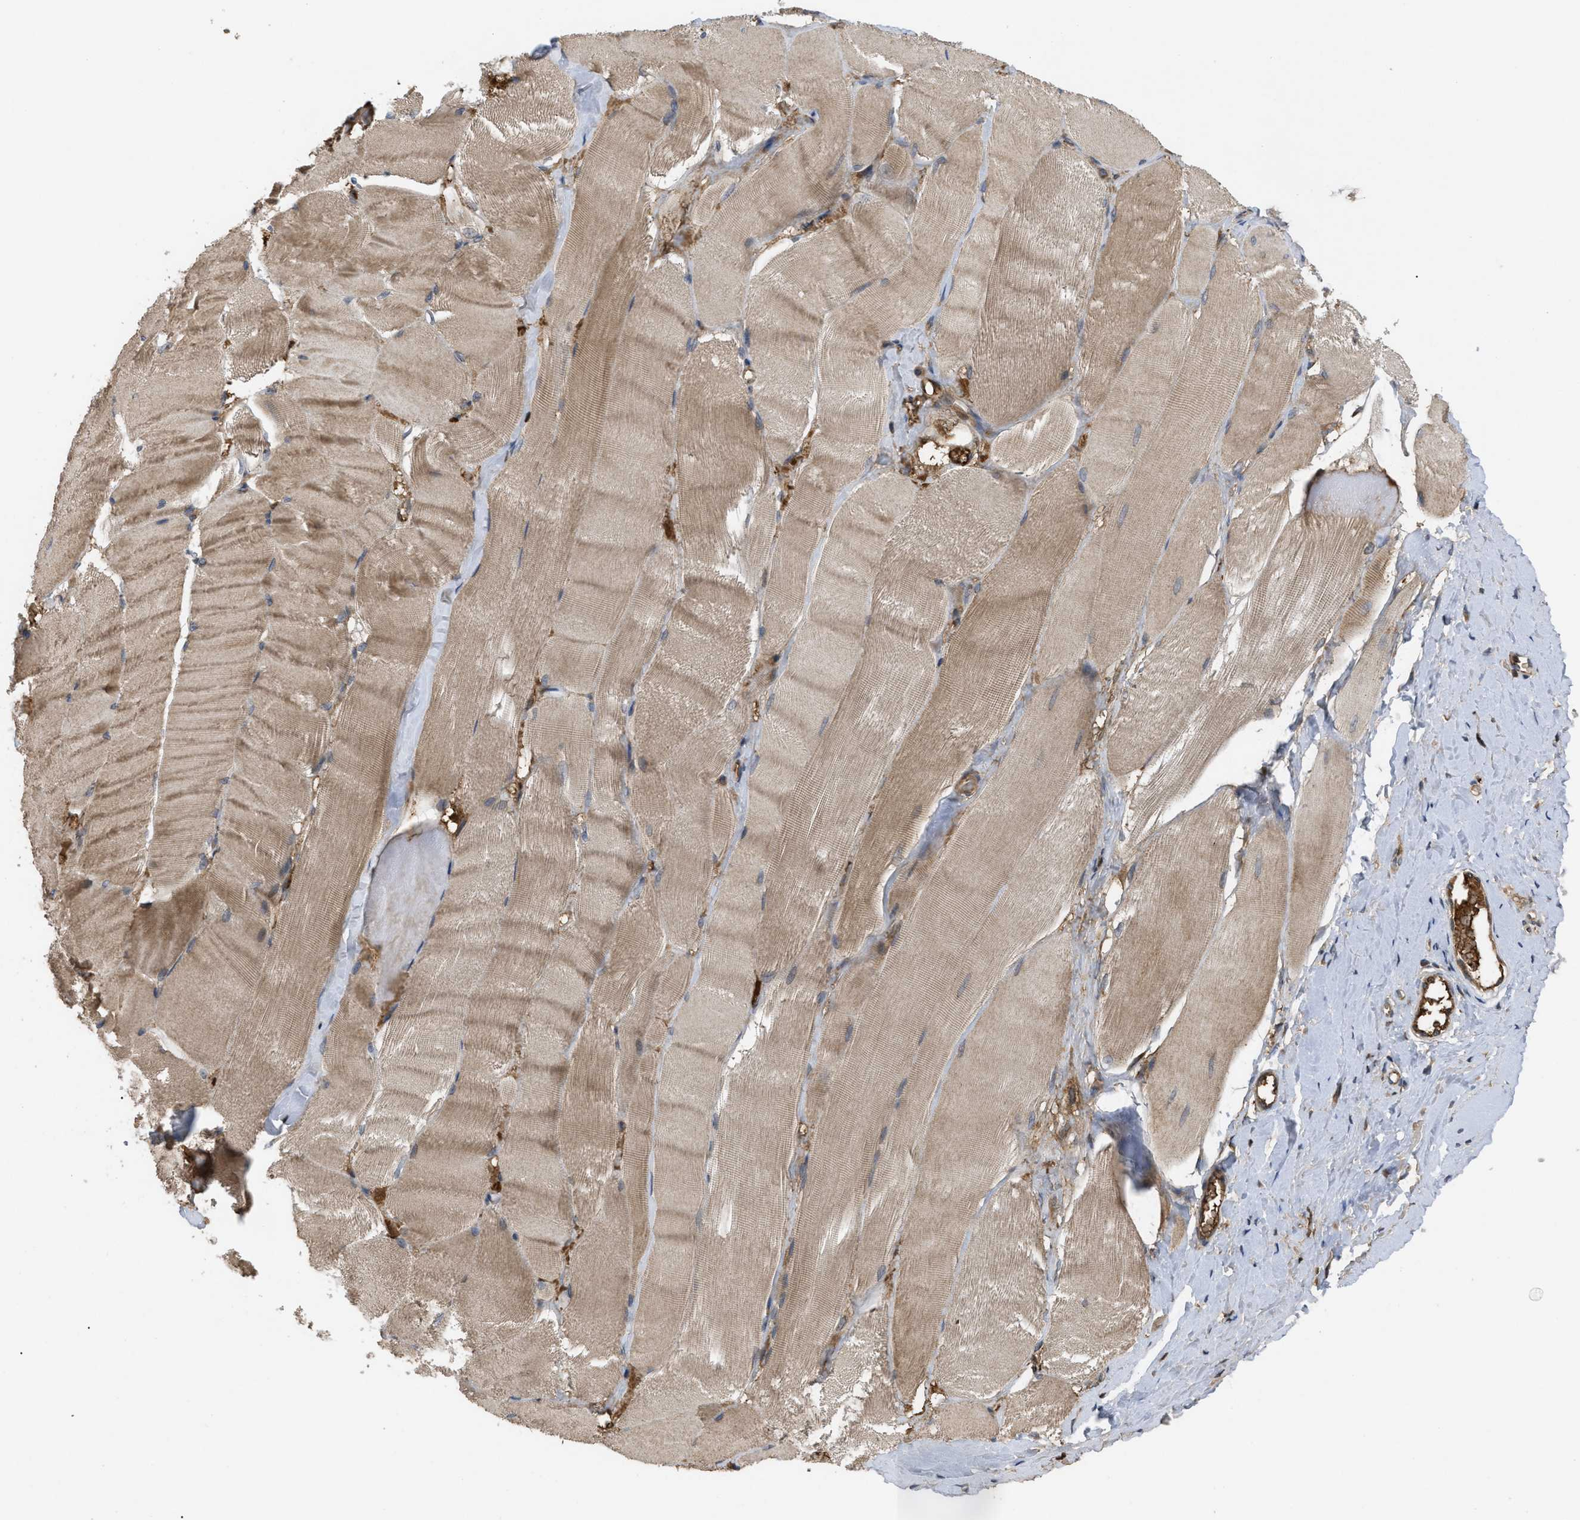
{"staining": {"intensity": "moderate", "quantity": ">75%", "location": "cytoplasmic/membranous"}, "tissue": "skeletal muscle", "cell_type": "Myocytes", "image_type": "normal", "snomed": [{"axis": "morphology", "description": "Normal tissue, NOS"}, {"axis": "morphology", "description": "Squamous cell carcinoma, NOS"}, {"axis": "topography", "description": "Skeletal muscle"}], "caption": "Immunohistochemistry (DAB (3,3'-diaminobenzidine)) staining of unremarkable human skeletal muscle demonstrates moderate cytoplasmic/membranous protein expression in approximately >75% of myocytes. The staining was performed using DAB (3,3'-diaminobenzidine) to visualize the protein expression in brown, while the nuclei were stained in blue with hematoxylin (Magnification: 20x).", "gene": "RAB2A", "patient": {"sex": "male", "age": 51}}